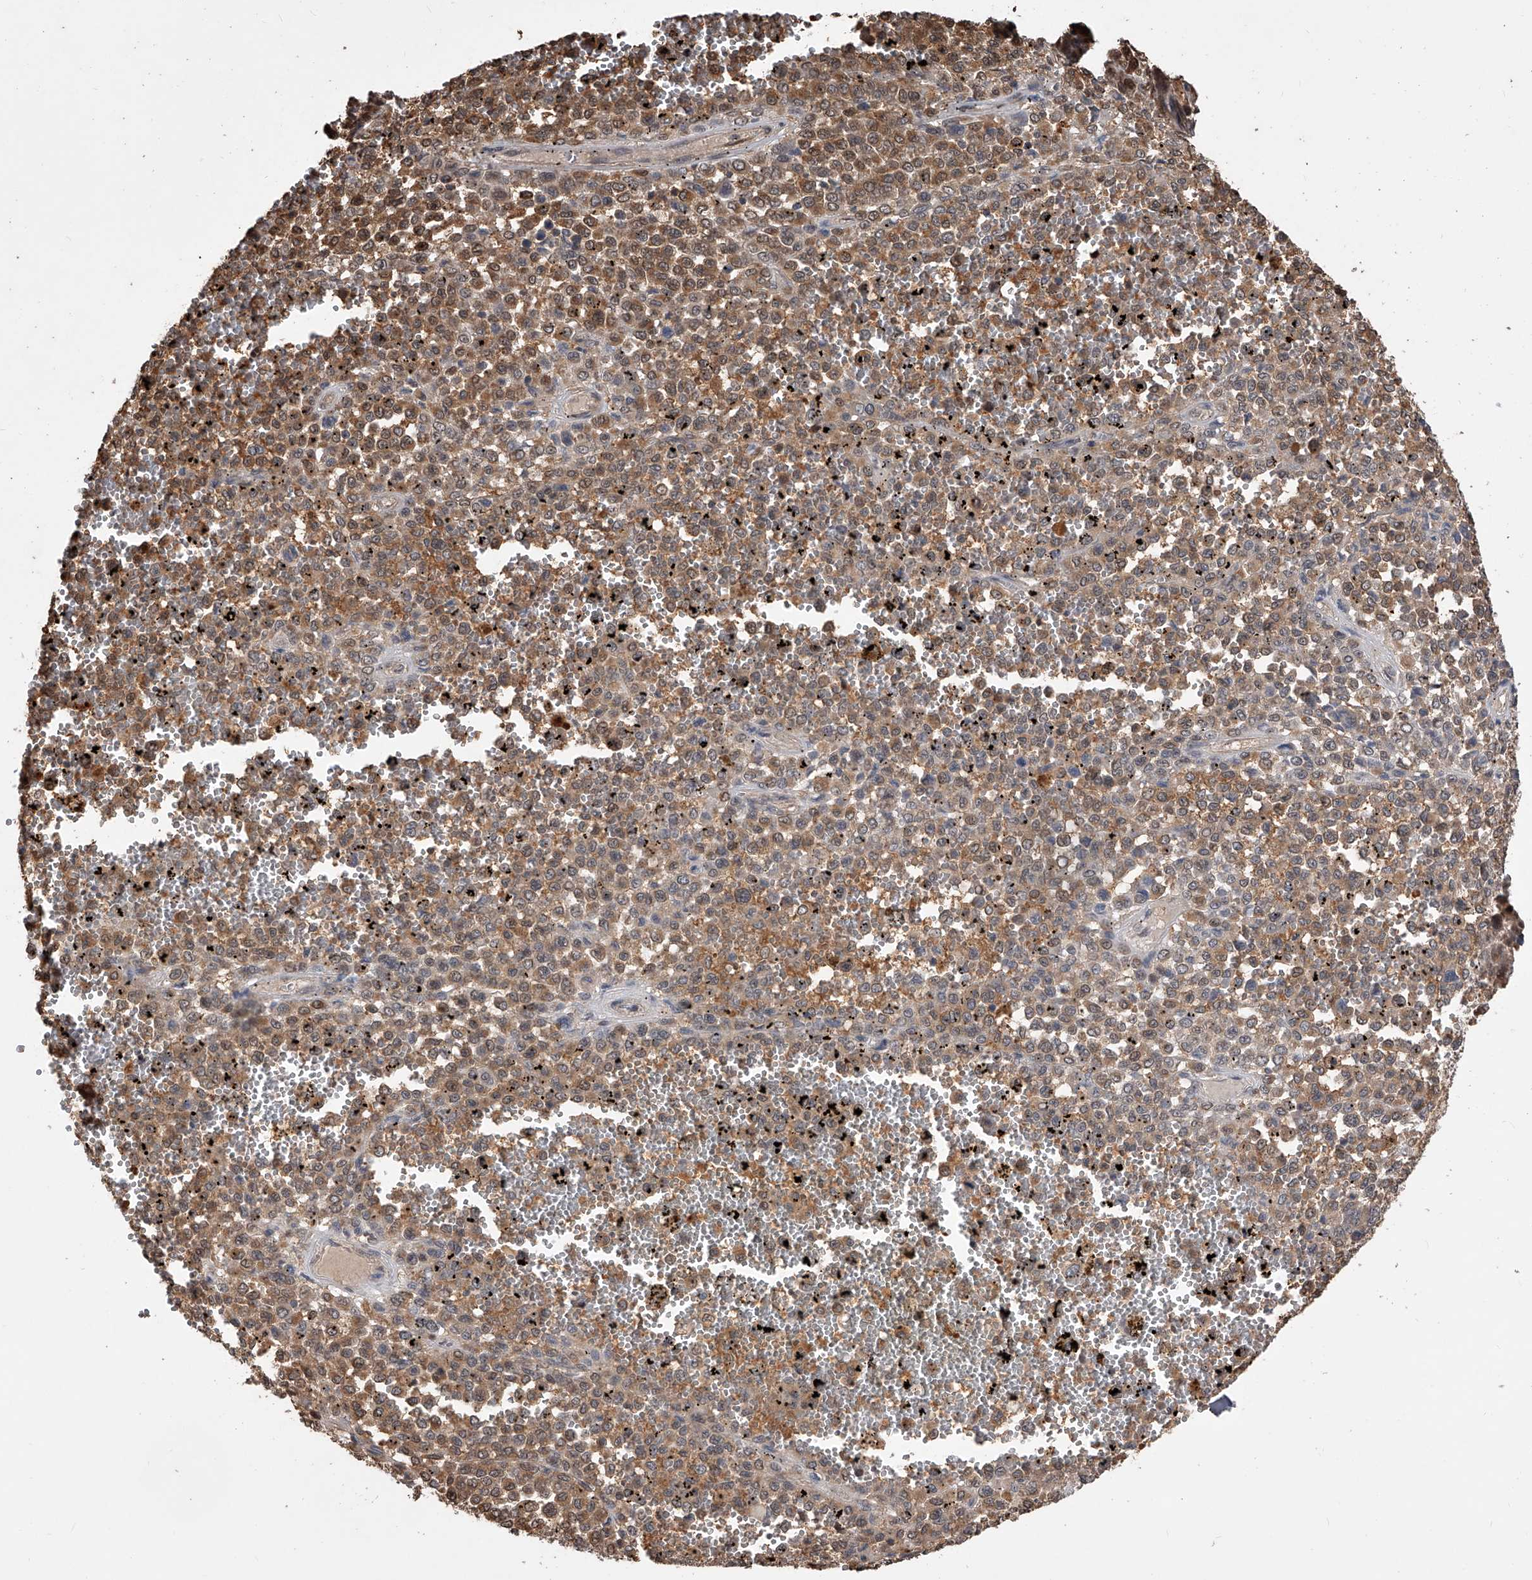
{"staining": {"intensity": "moderate", "quantity": ">75%", "location": "cytoplasmic/membranous,nuclear"}, "tissue": "melanoma", "cell_type": "Tumor cells", "image_type": "cancer", "snomed": [{"axis": "morphology", "description": "Malignant melanoma, Metastatic site"}, {"axis": "topography", "description": "Pancreas"}], "caption": "Melanoma tissue reveals moderate cytoplasmic/membranous and nuclear expression in about >75% of tumor cells, visualized by immunohistochemistry.", "gene": "GMDS", "patient": {"sex": "female", "age": 30}}